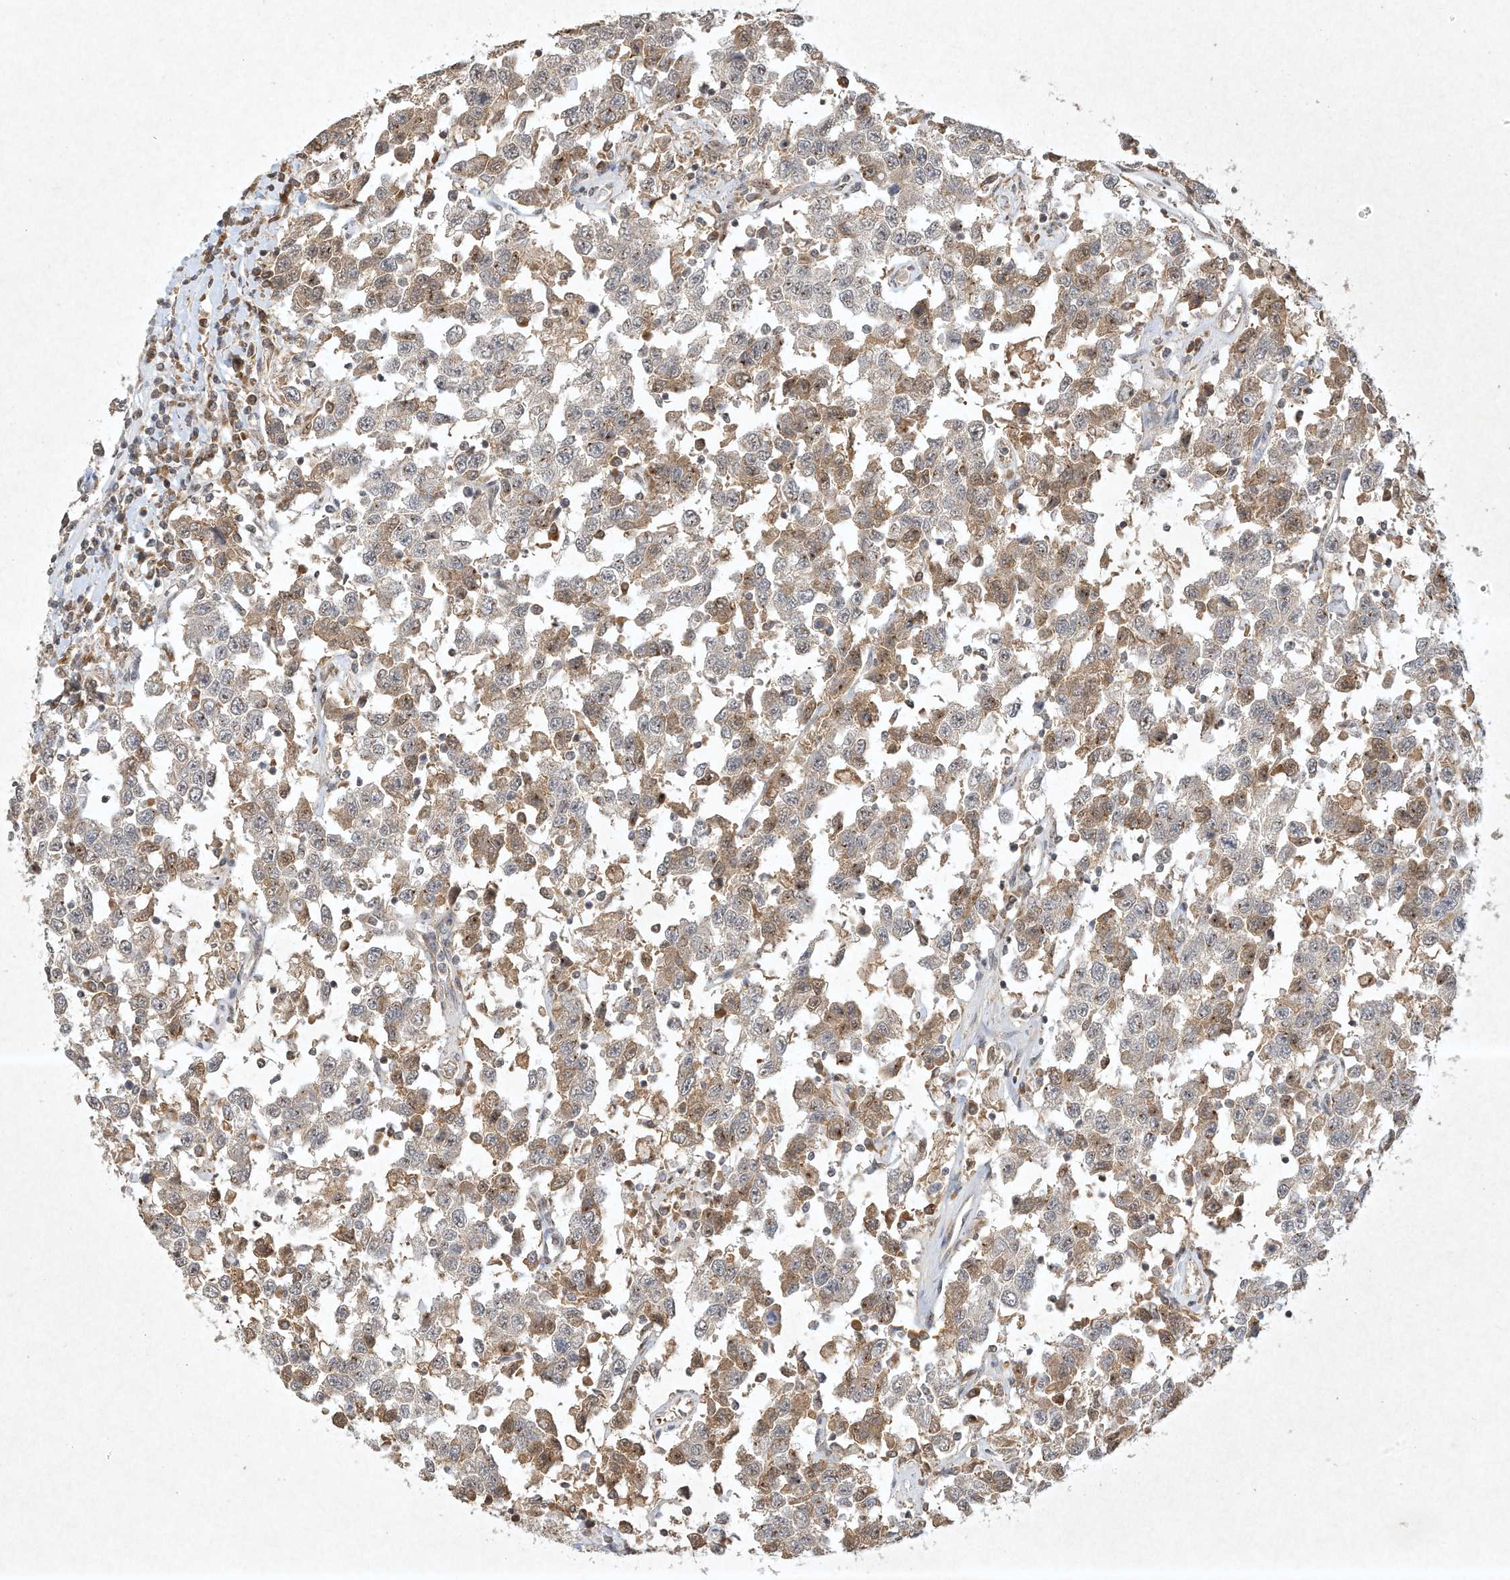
{"staining": {"intensity": "weak", "quantity": "25%-75%", "location": "cytoplasmic/membranous"}, "tissue": "testis cancer", "cell_type": "Tumor cells", "image_type": "cancer", "snomed": [{"axis": "morphology", "description": "Seminoma, NOS"}, {"axis": "topography", "description": "Testis"}], "caption": "Immunohistochemistry micrograph of neoplastic tissue: human testis cancer (seminoma) stained using immunohistochemistry (IHC) shows low levels of weak protein expression localized specifically in the cytoplasmic/membranous of tumor cells, appearing as a cytoplasmic/membranous brown color.", "gene": "BTRC", "patient": {"sex": "male", "age": 41}}